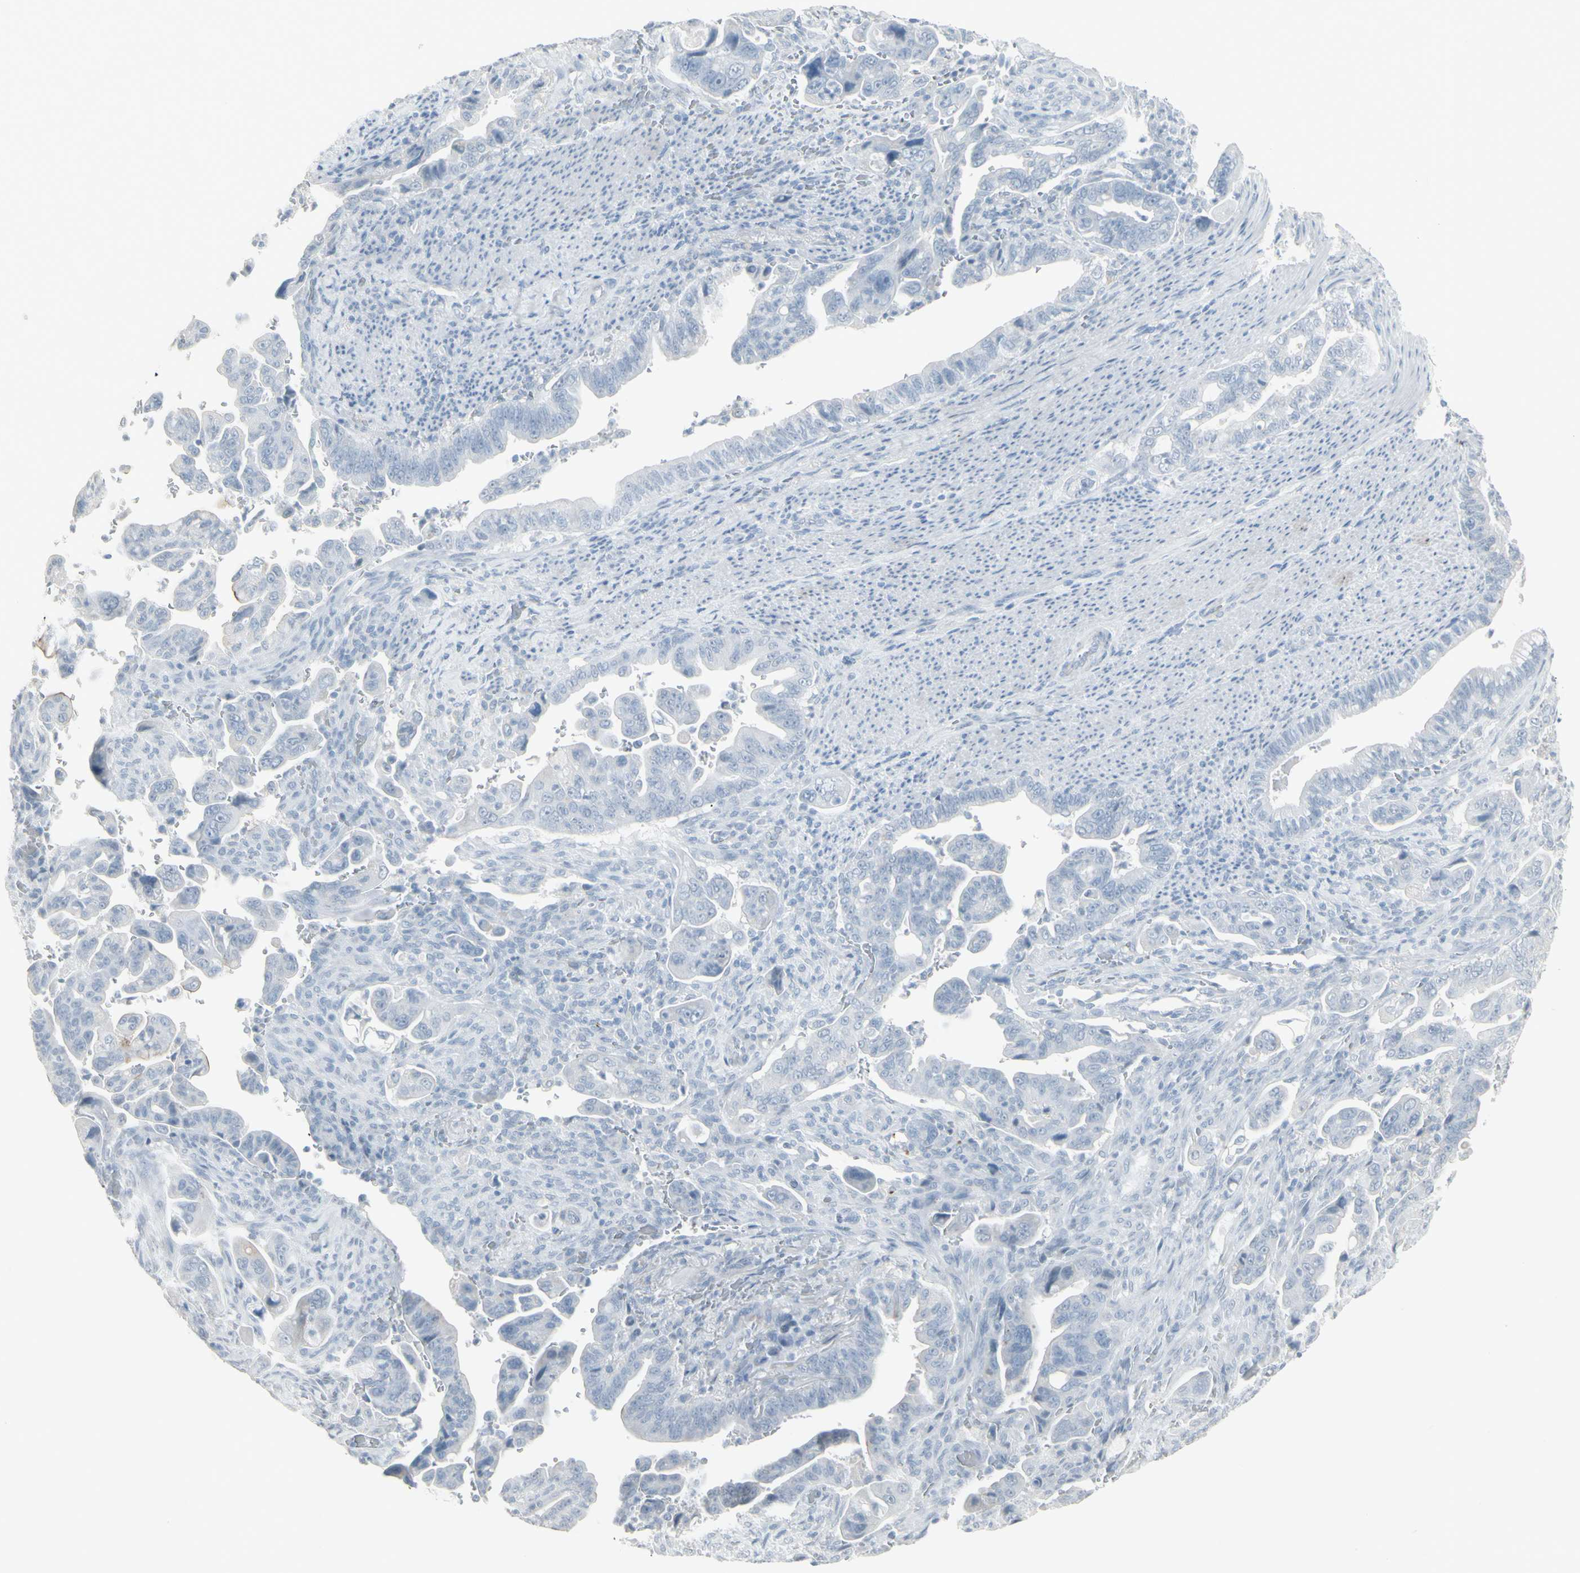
{"staining": {"intensity": "negative", "quantity": "none", "location": "none"}, "tissue": "pancreatic cancer", "cell_type": "Tumor cells", "image_type": "cancer", "snomed": [{"axis": "morphology", "description": "Adenocarcinoma, NOS"}, {"axis": "topography", "description": "Pancreas"}], "caption": "Immunohistochemistry histopathology image of neoplastic tissue: human pancreatic adenocarcinoma stained with DAB (3,3'-diaminobenzidine) reveals no significant protein positivity in tumor cells.", "gene": "YBX2", "patient": {"sex": "male", "age": 70}}